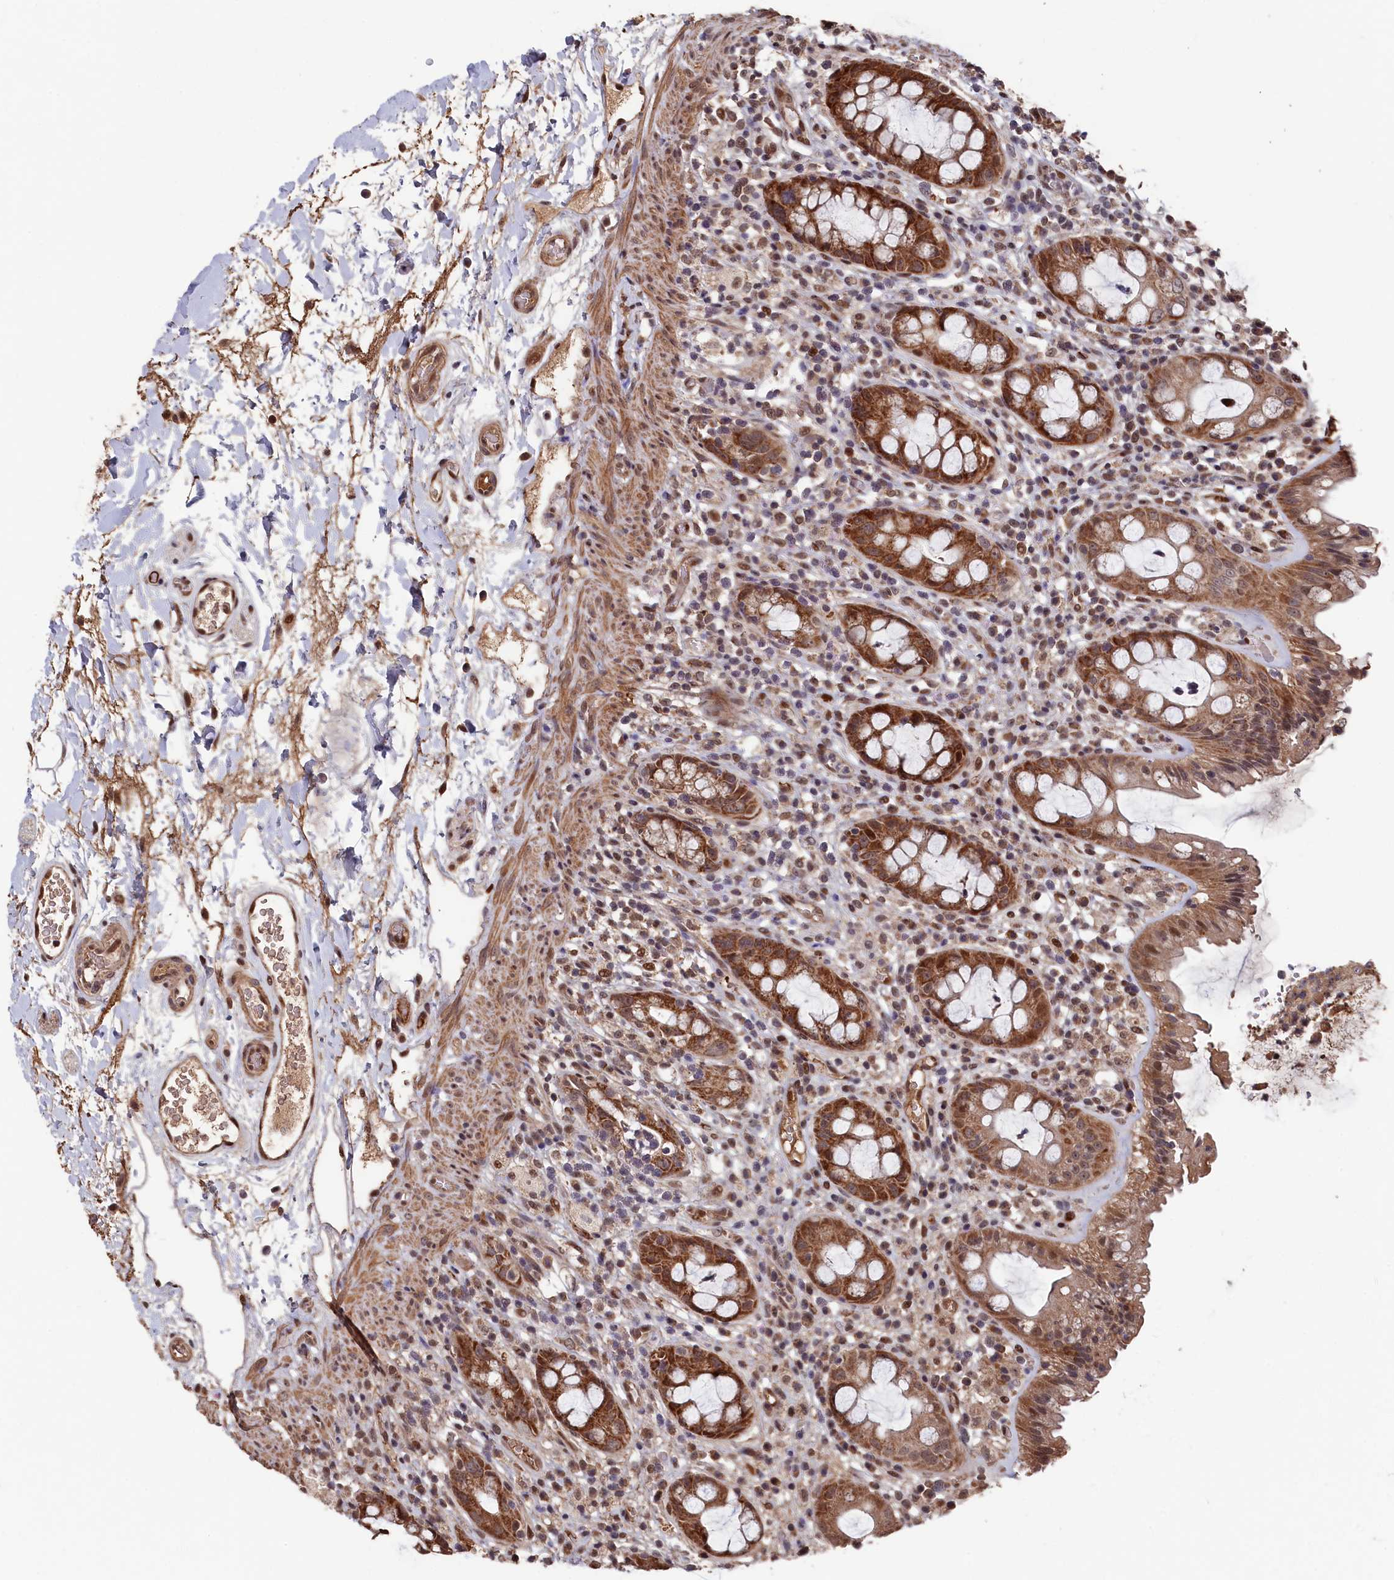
{"staining": {"intensity": "moderate", "quantity": ">75%", "location": "cytoplasmic/membranous"}, "tissue": "rectum", "cell_type": "Glandular cells", "image_type": "normal", "snomed": [{"axis": "morphology", "description": "Normal tissue, NOS"}, {"axis": "topography", "description": "Rectum"}], "caption": "A brown stain highlights moderate cytoplasmic/membranous staining of a protein in glandular cells of normal rectum.", "gene": "CLPX", "patient": {"sex": "female", "age": 57}}